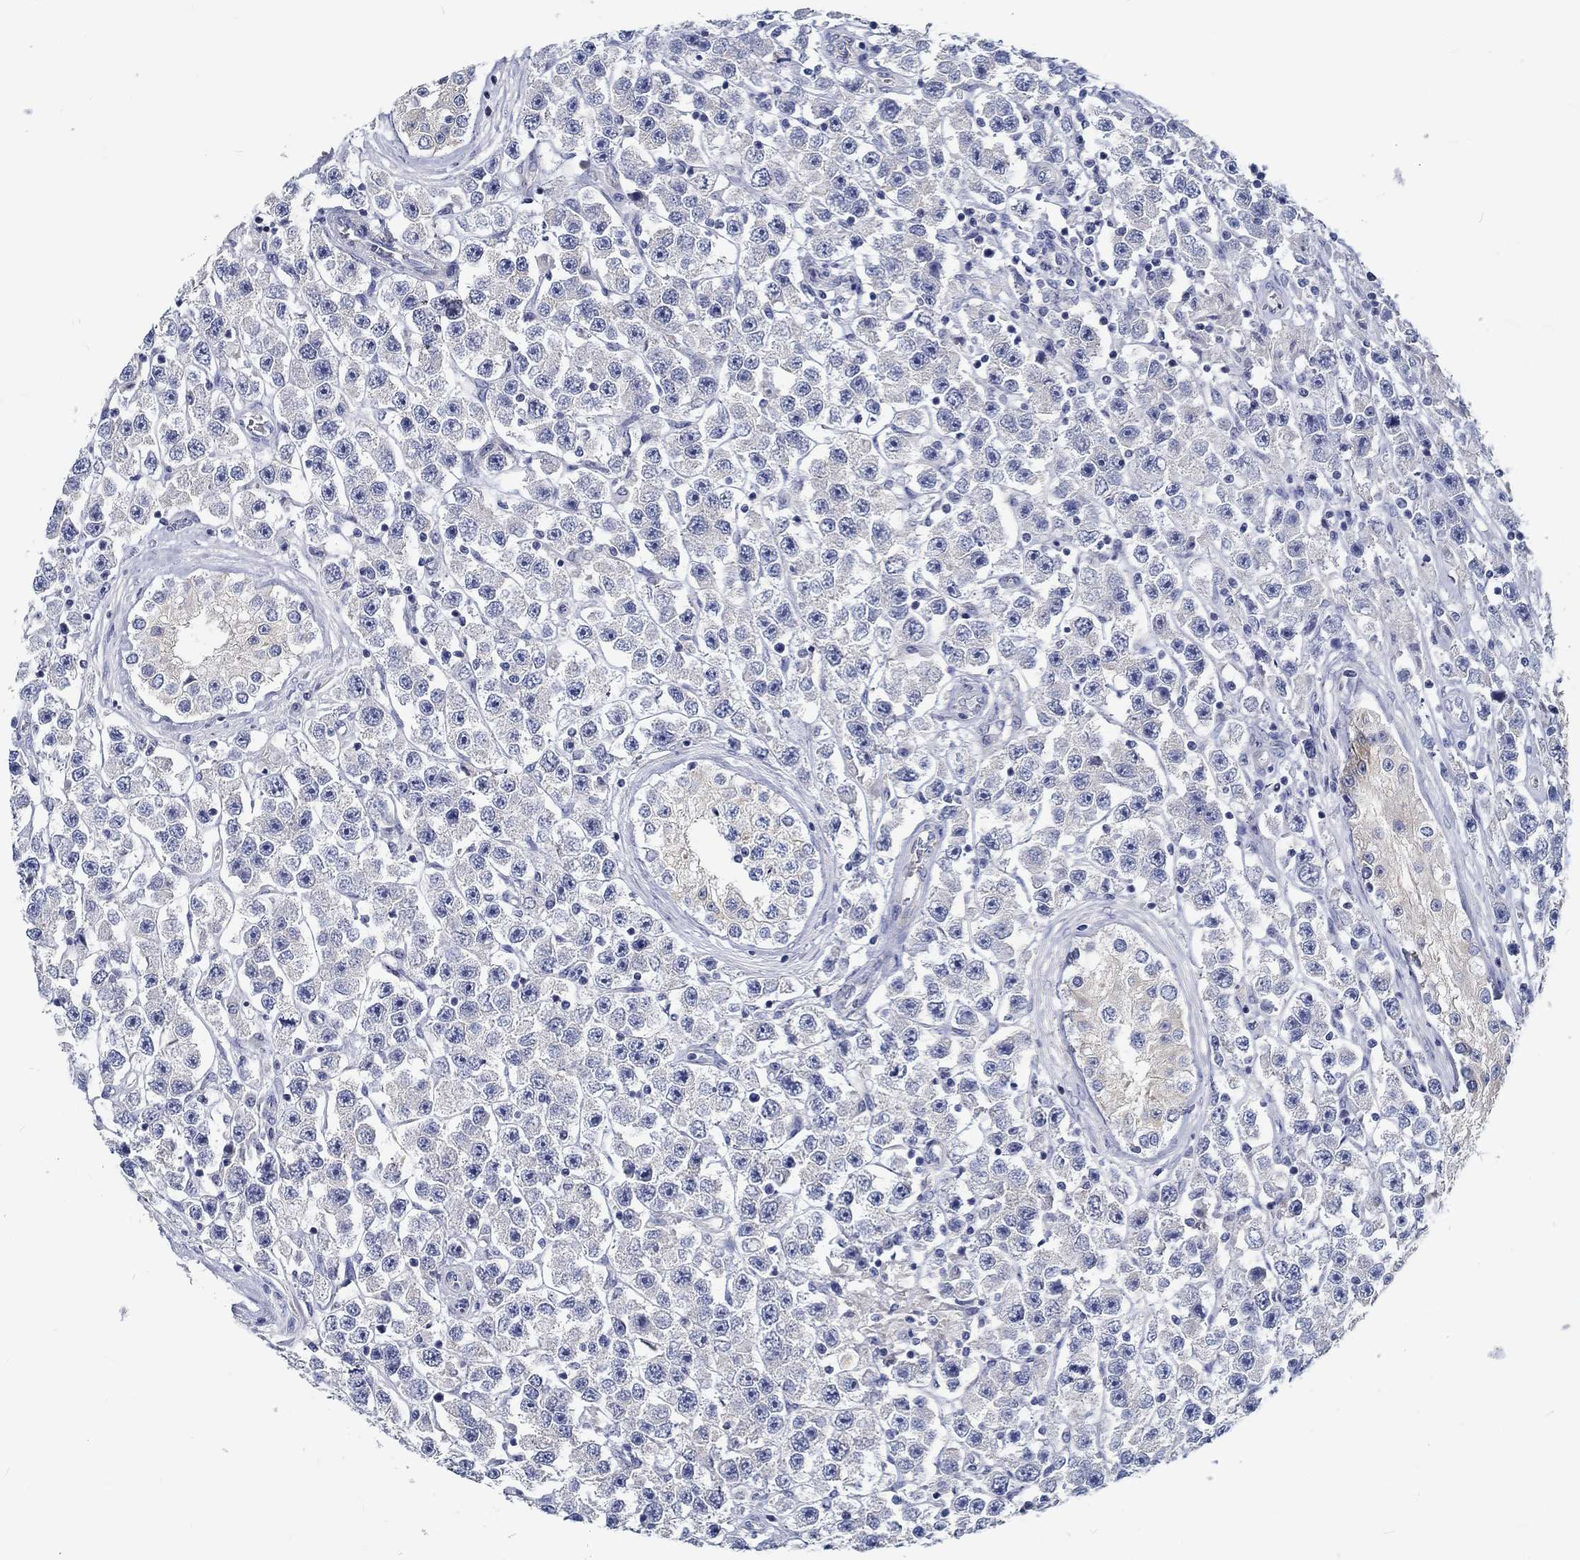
{"staining": {"intensity": "negative", "quantity": "none", "location": "none"}, "tissue": "testis cancer", "cell_type": "Tumor cells", "image_type": "cancer", "snomed": [{"axis": "morphology", "description": "Seminoma, NOS"}, {"axis": "topography", "description": "Testis"}], "caption": "Immunohistochemistry (IHC) image of human testis cancer stained for a protein (brown), which exhibits no staining in tumor cells.", "gene": "MYBPC1", "patient": {"sex": "male", "age": 45}}